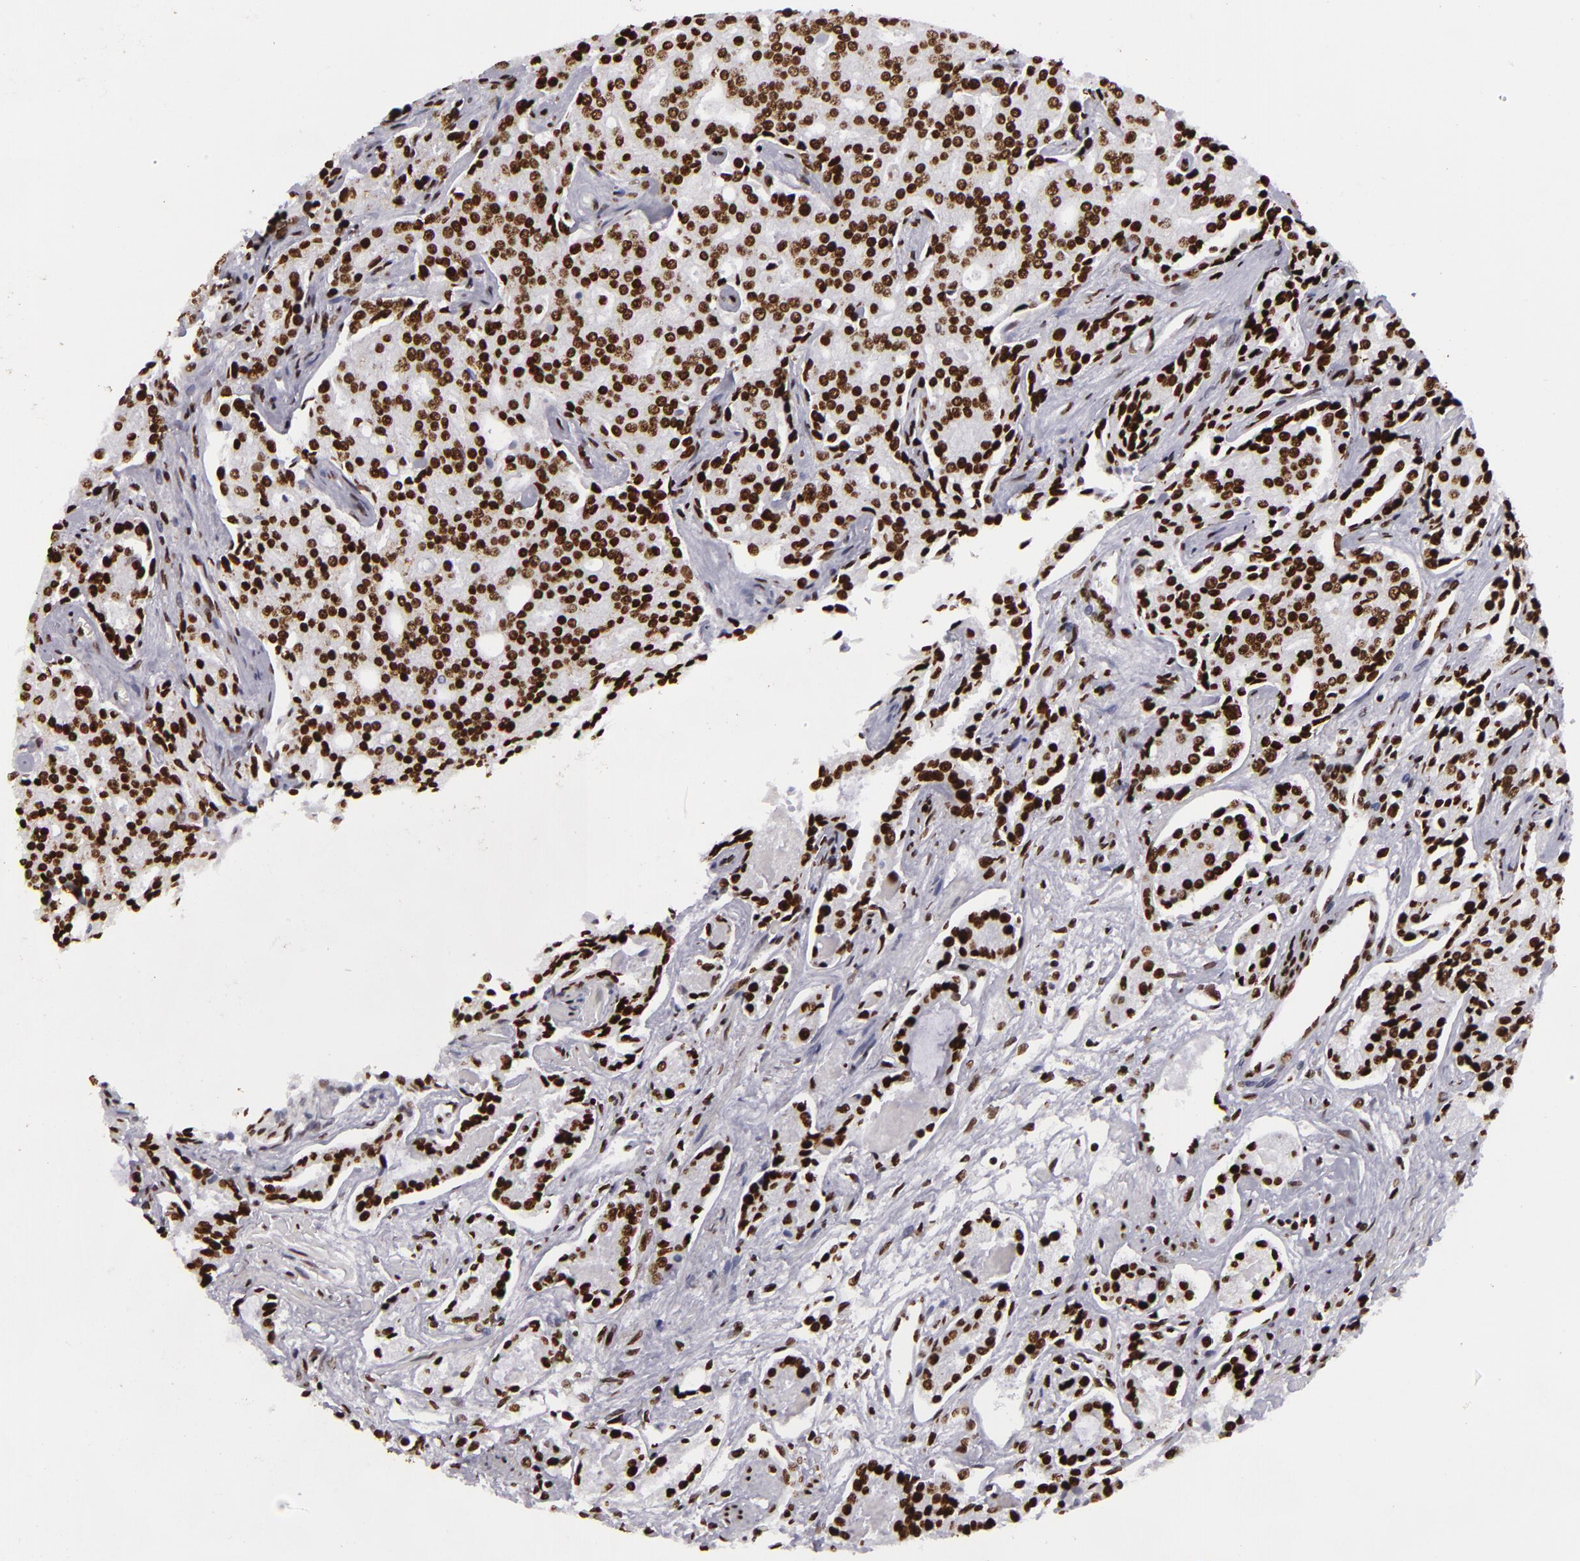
{"staining": {"intensity": "strong", "quantity": ">75%", "location": "nuclear"}, "tissue": "prostate cancer", "cell_type": "Tumor cells", "image_type": "cancer", "snomed": [{"axis": "morphology", "description": "Adenocarcinoma, Medium grade"}, {"axis": "topography", "description": "Prostate"}], "caption": "Prostate adenocarcinoma (medium-grade) stained for a protein (brown) shows strong nuclear positive staining in about >75% of tumor cells.", "gene": "SAFB", "patient": {"sex": "male", "age": 72}}